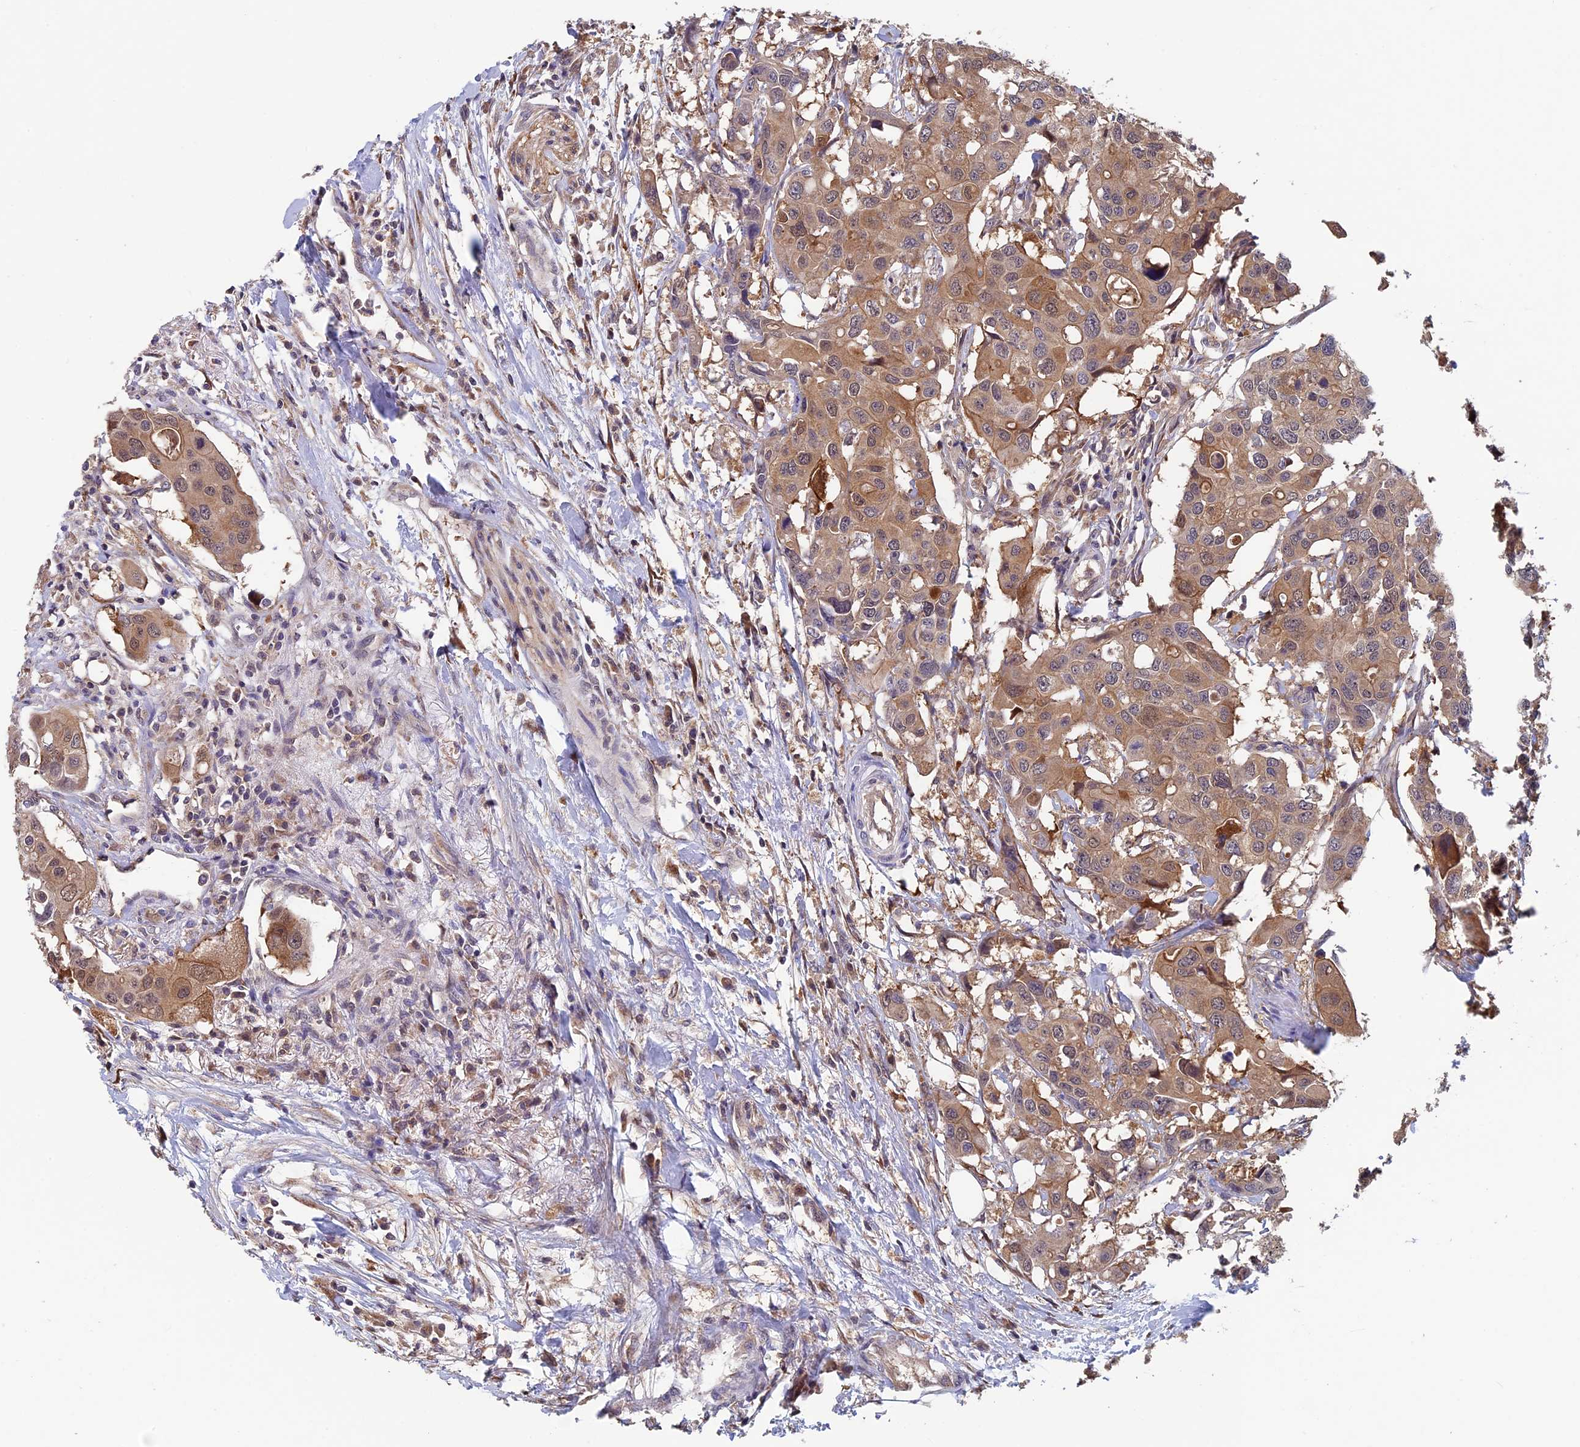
{"staining": {"intensity": "moderate", "quantity": ">75%", "location": "cytoplasmic/membranous"}, "tissue": "colorectal cancer", "cell_type": "Tumor cells", "image_type": "cancer", "snomed": [{"axis": "morphology", "description": "Adenocarcinoma, NOS"}, {"axis": "topography", "description": "Colon"}], "caption": "A brown stain shows moderate cytoplasmic/membranous positivity of a protein in colorectal cancer (adenocarcinoma) tumor cells.", "gene": "LCMT1", "patient": {"sex": "male", "age": 77}}